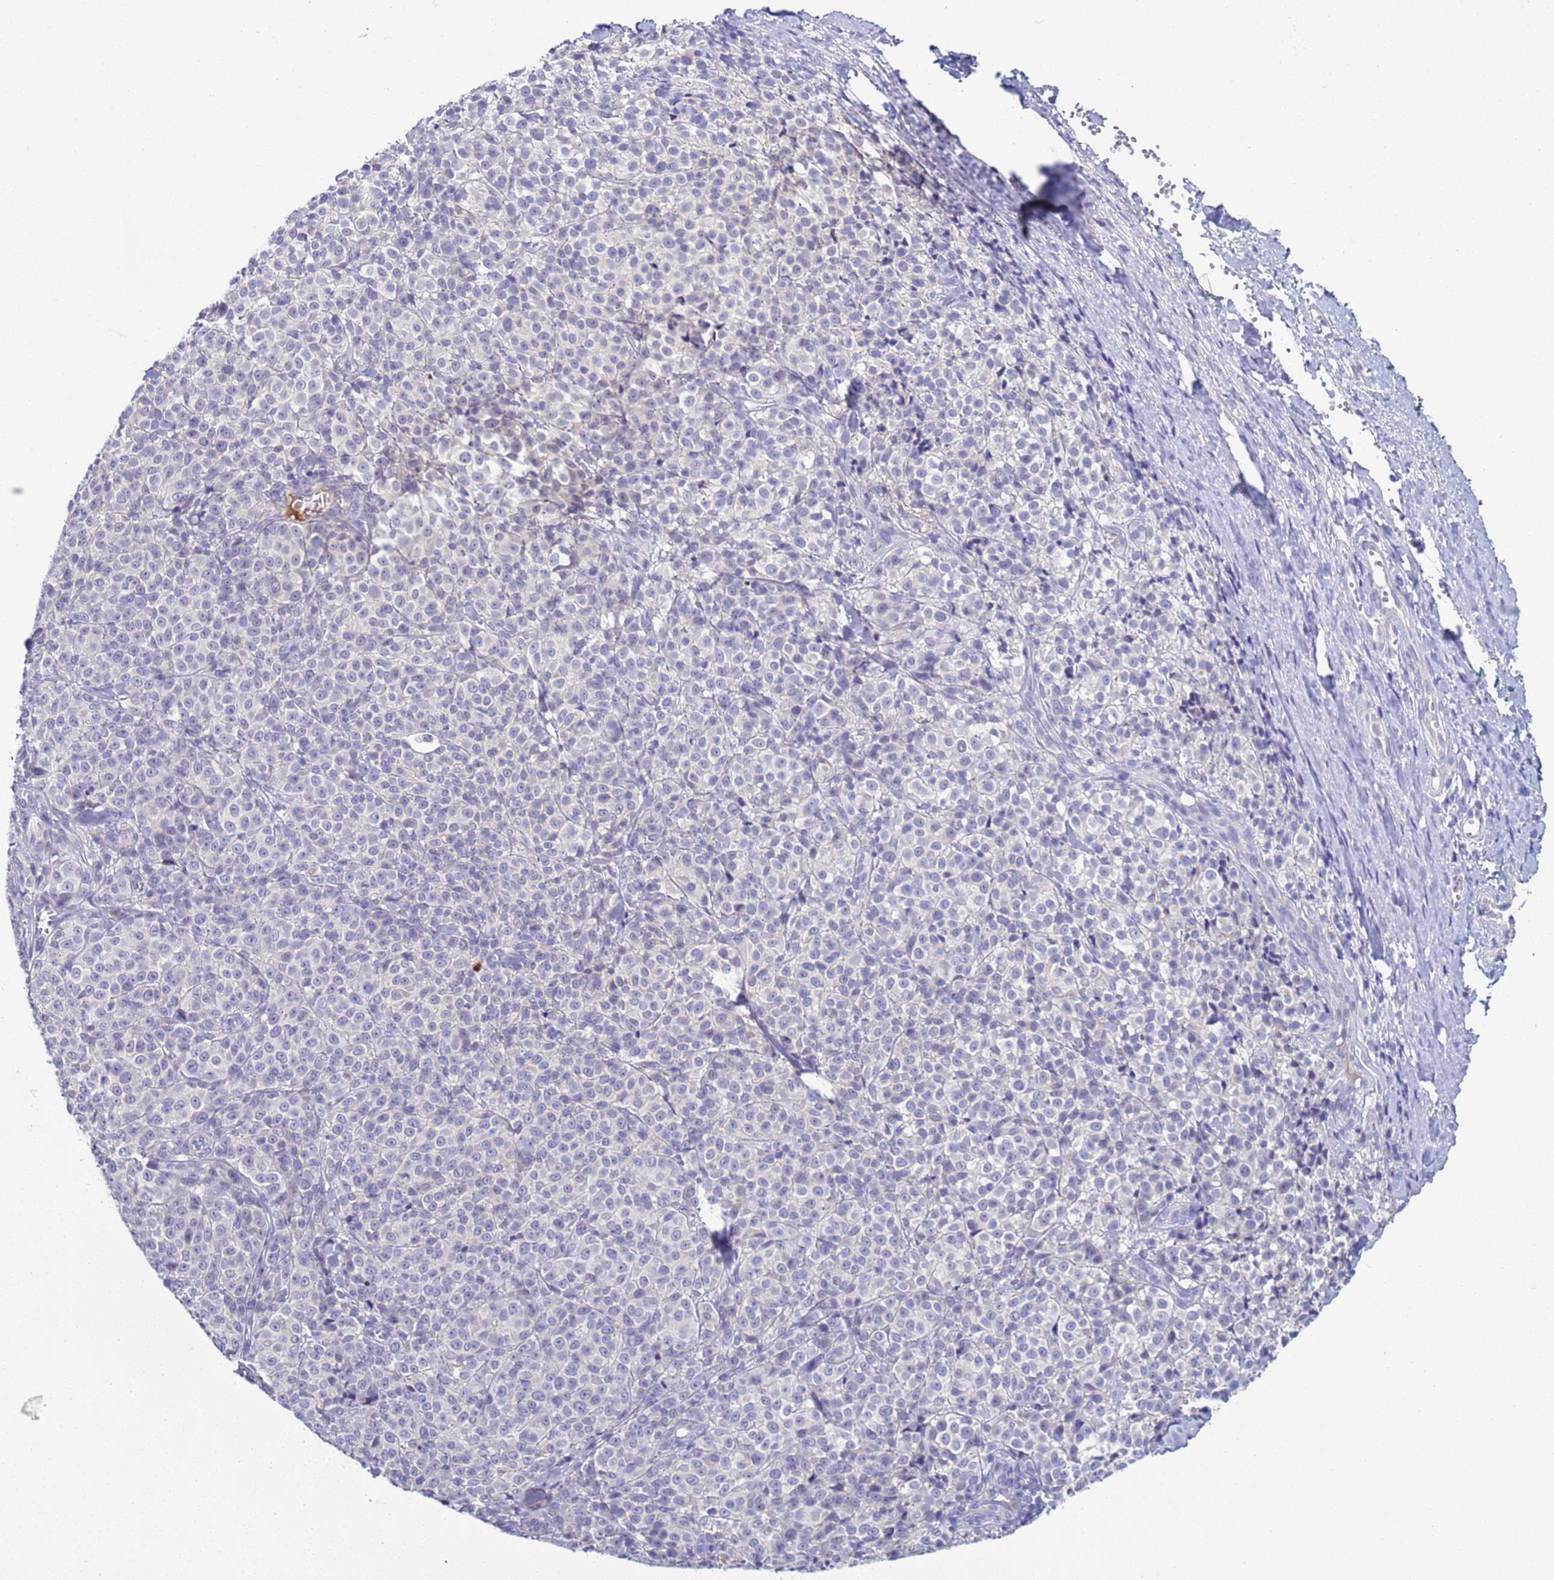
{"staining": {"intensity": "negative", "quantity": "none", "location": "none"}, "tissue": "melanoma", "cell_type": "Tumor cells", "image_type": "cancer", "snomed": [{"axis": "morphology", "description": "Normal tissue, NOS"}, {"axis": "morphology", "description": "Malignant melanoma, NOS"}, {"axis": "topography", "description": "Skin"}], "caption": "There is no significant staining in tumor cells of malignant melanoma.", "gene": "TRIM51", "patient": {"sex": "female", "age": 34}}